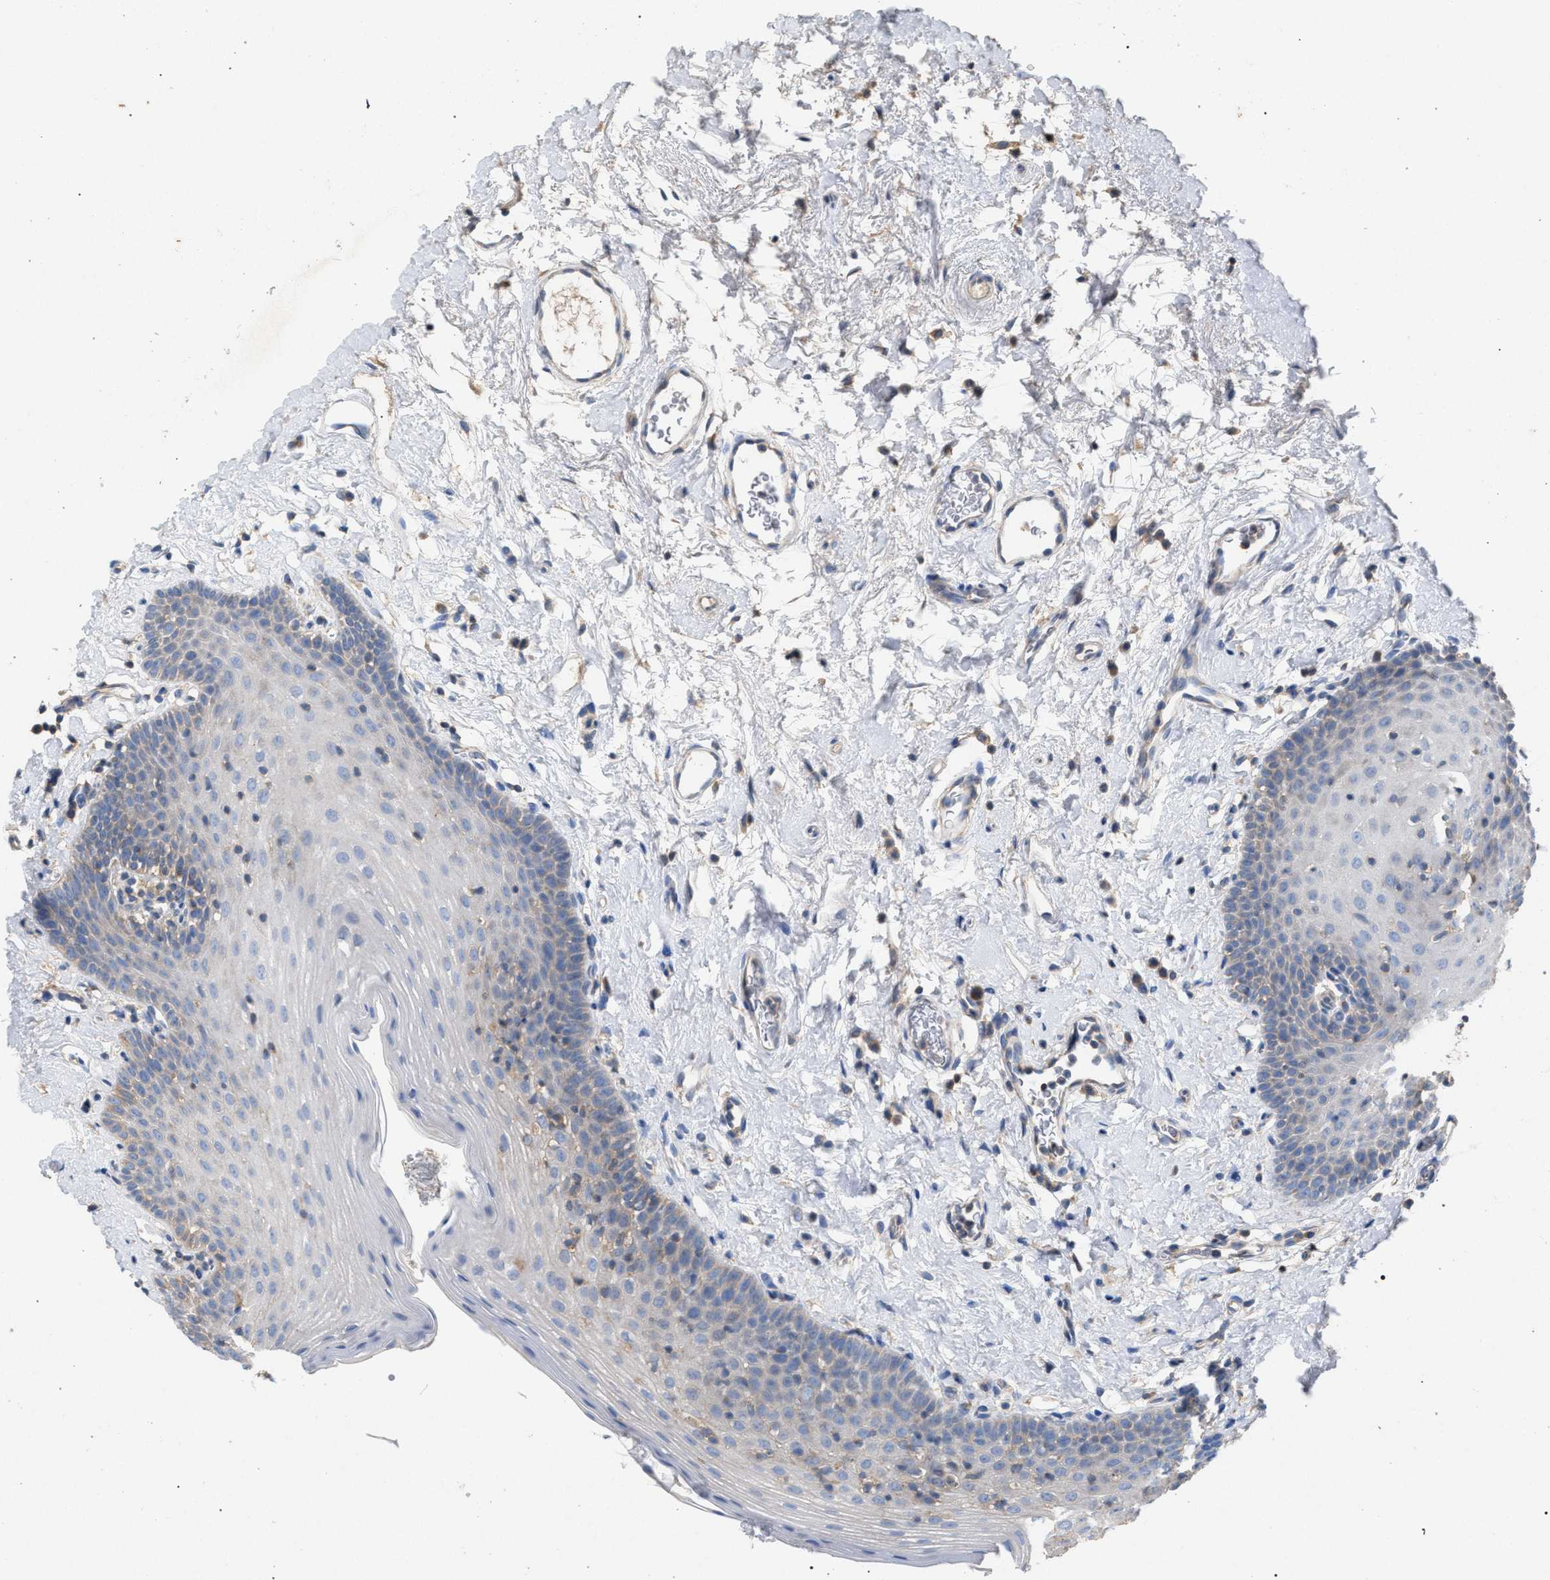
{"staining": {"intensity": "negative", "quantity": "none", "location": "none"}, "tissue": "oral mucosa", "cell_type": "Squamous epithelial cells", "image_type": "normal", "snomed": [{"axis": "morphology", "description": "Normal tissue, NOS"}, {"axis": "topography", "description": "Oral tissue"}], "caption": "Squamous epithelial cells are negative for protein expression in unremarkable human oral mucosa. (IHC, brightfield microscopy, high magnification).", "gene": "VPS13A", "patient": {"sex": "male", "age": 66}}